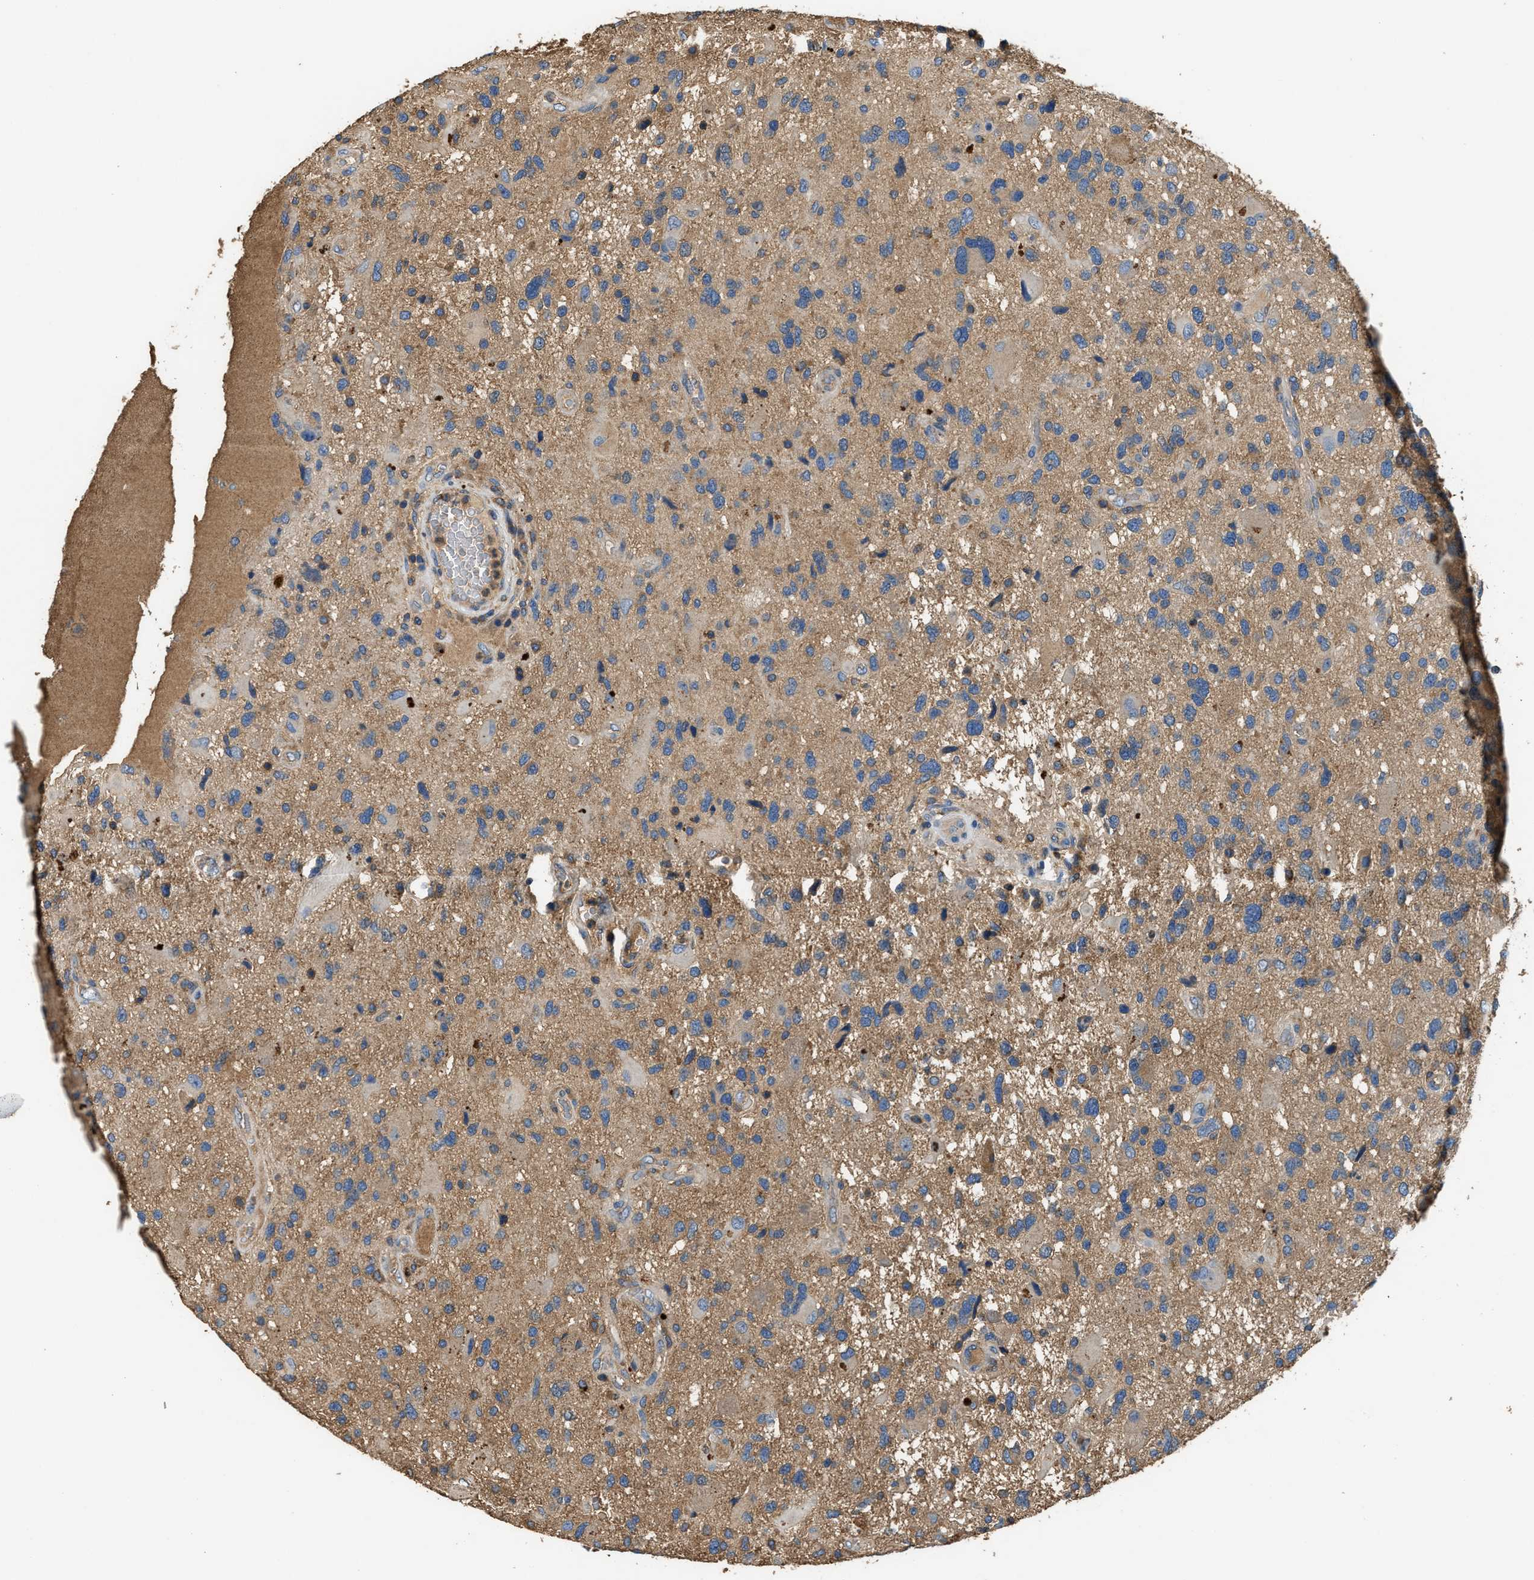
{"staining": {"intensity": "moderate", "quantity": "<25%", "location": "cytoplasmic/membranous"}, "tissue": "glioma", "cell_type": "Tumor cells", "image_type": "cancer", "snomed": [{"axis": "morphology", "description": "Glioma, malignant, High grade"}, {"axis": "topography", "description": "Brain"}], "caption": "Immunohistochemical staining of malignant glioma (high-grade) demonstrates low levels of moderate cytoplasmic/membranous staining in about <25% of tumor cells.", "gene": "BLOC1S1", "patient": {"sex": "male", "age": 33}}